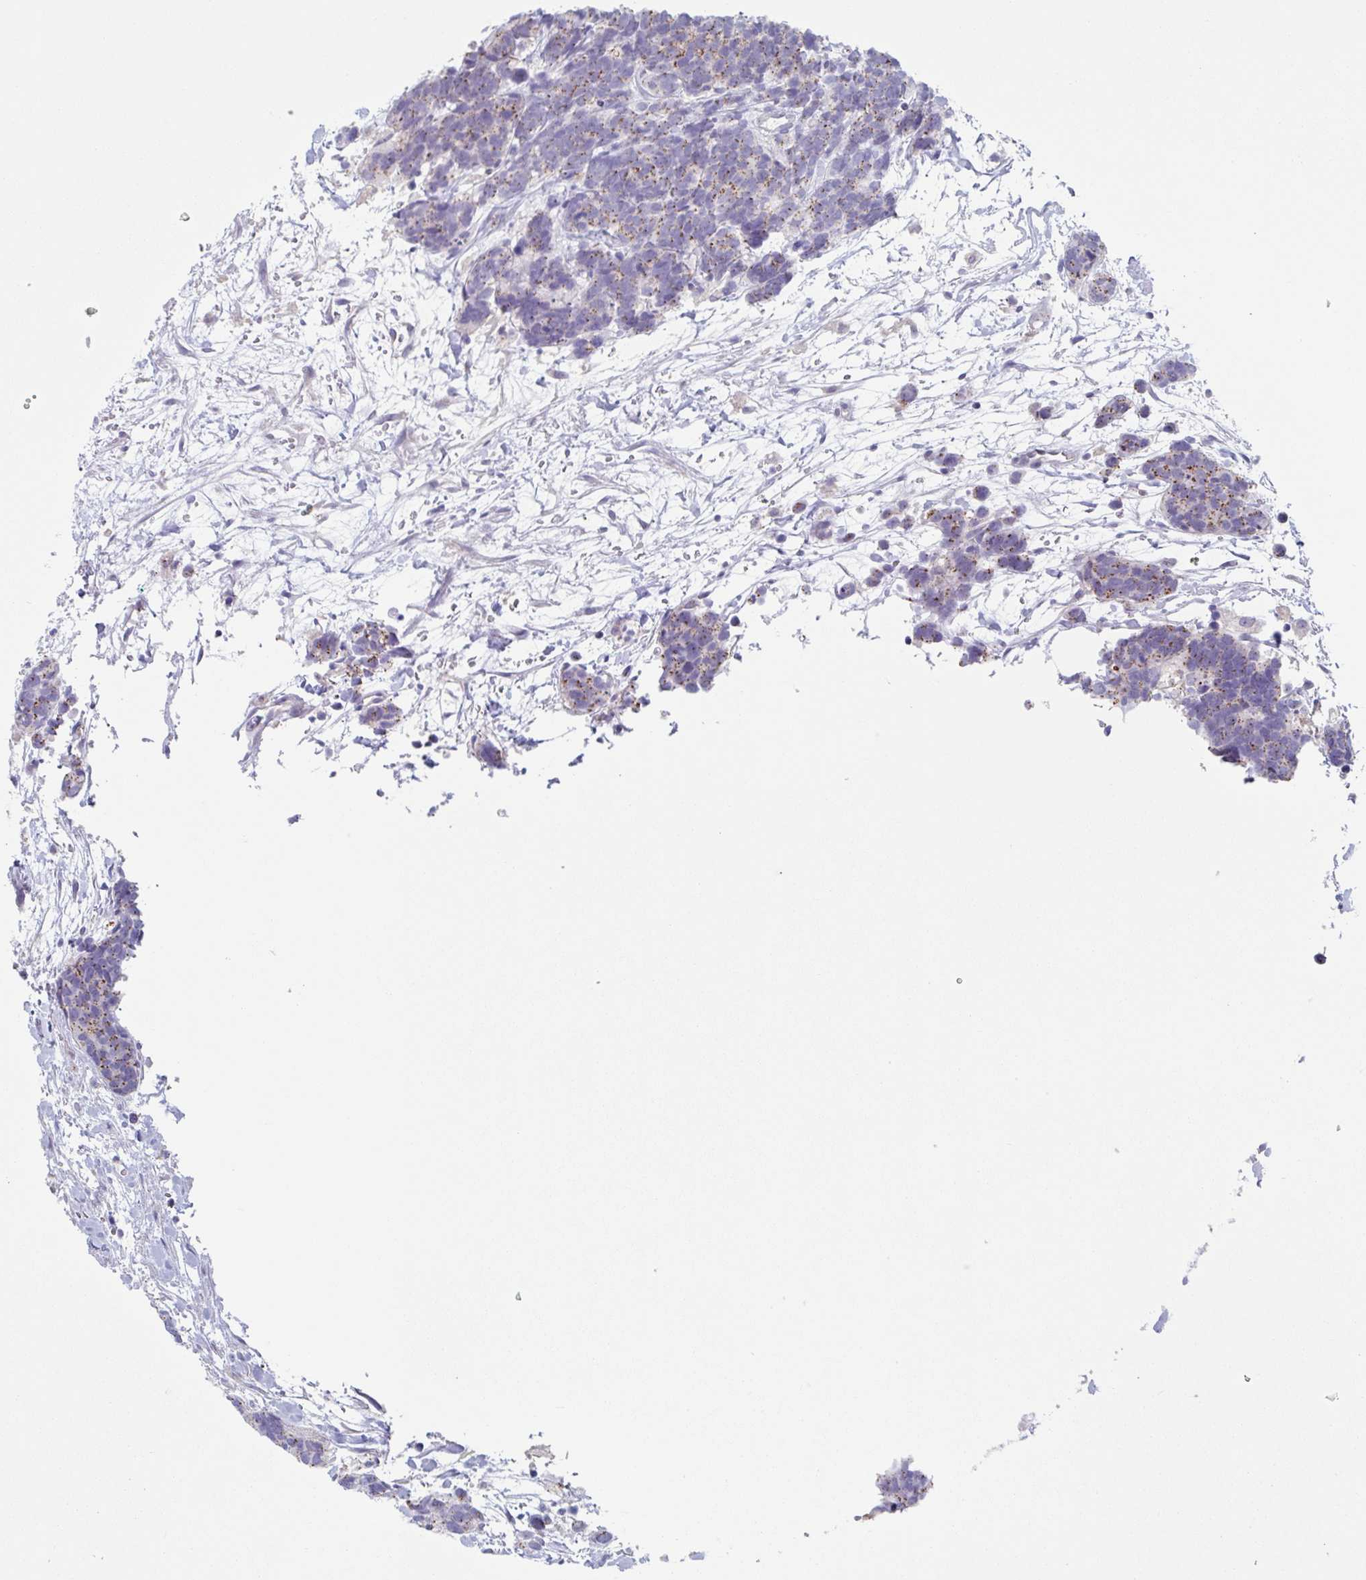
{"staining": {"intensity": "moderate", "quantity": ">75%", "location": "cytoplasmic/membranous"}, "tissue": "carcinoid", "cell_type": "Tumor cells", "image_type": "cancer", "snomed": [{"axis": "morphology", "description": "Carcinoma, NOS"}, {"axis": "morphology", "description": "Carcinoid, malignant, NOS"}, {"axis": "topography", "description": "Prostate"}], "caption": "IHC of human carcinoid reveals medium levels of moderate cytoplasmic/membranous positivity in about >75% of tumor cells.", "gene": "CHMP5", "patient": {"sex": "male", "age": 57}}